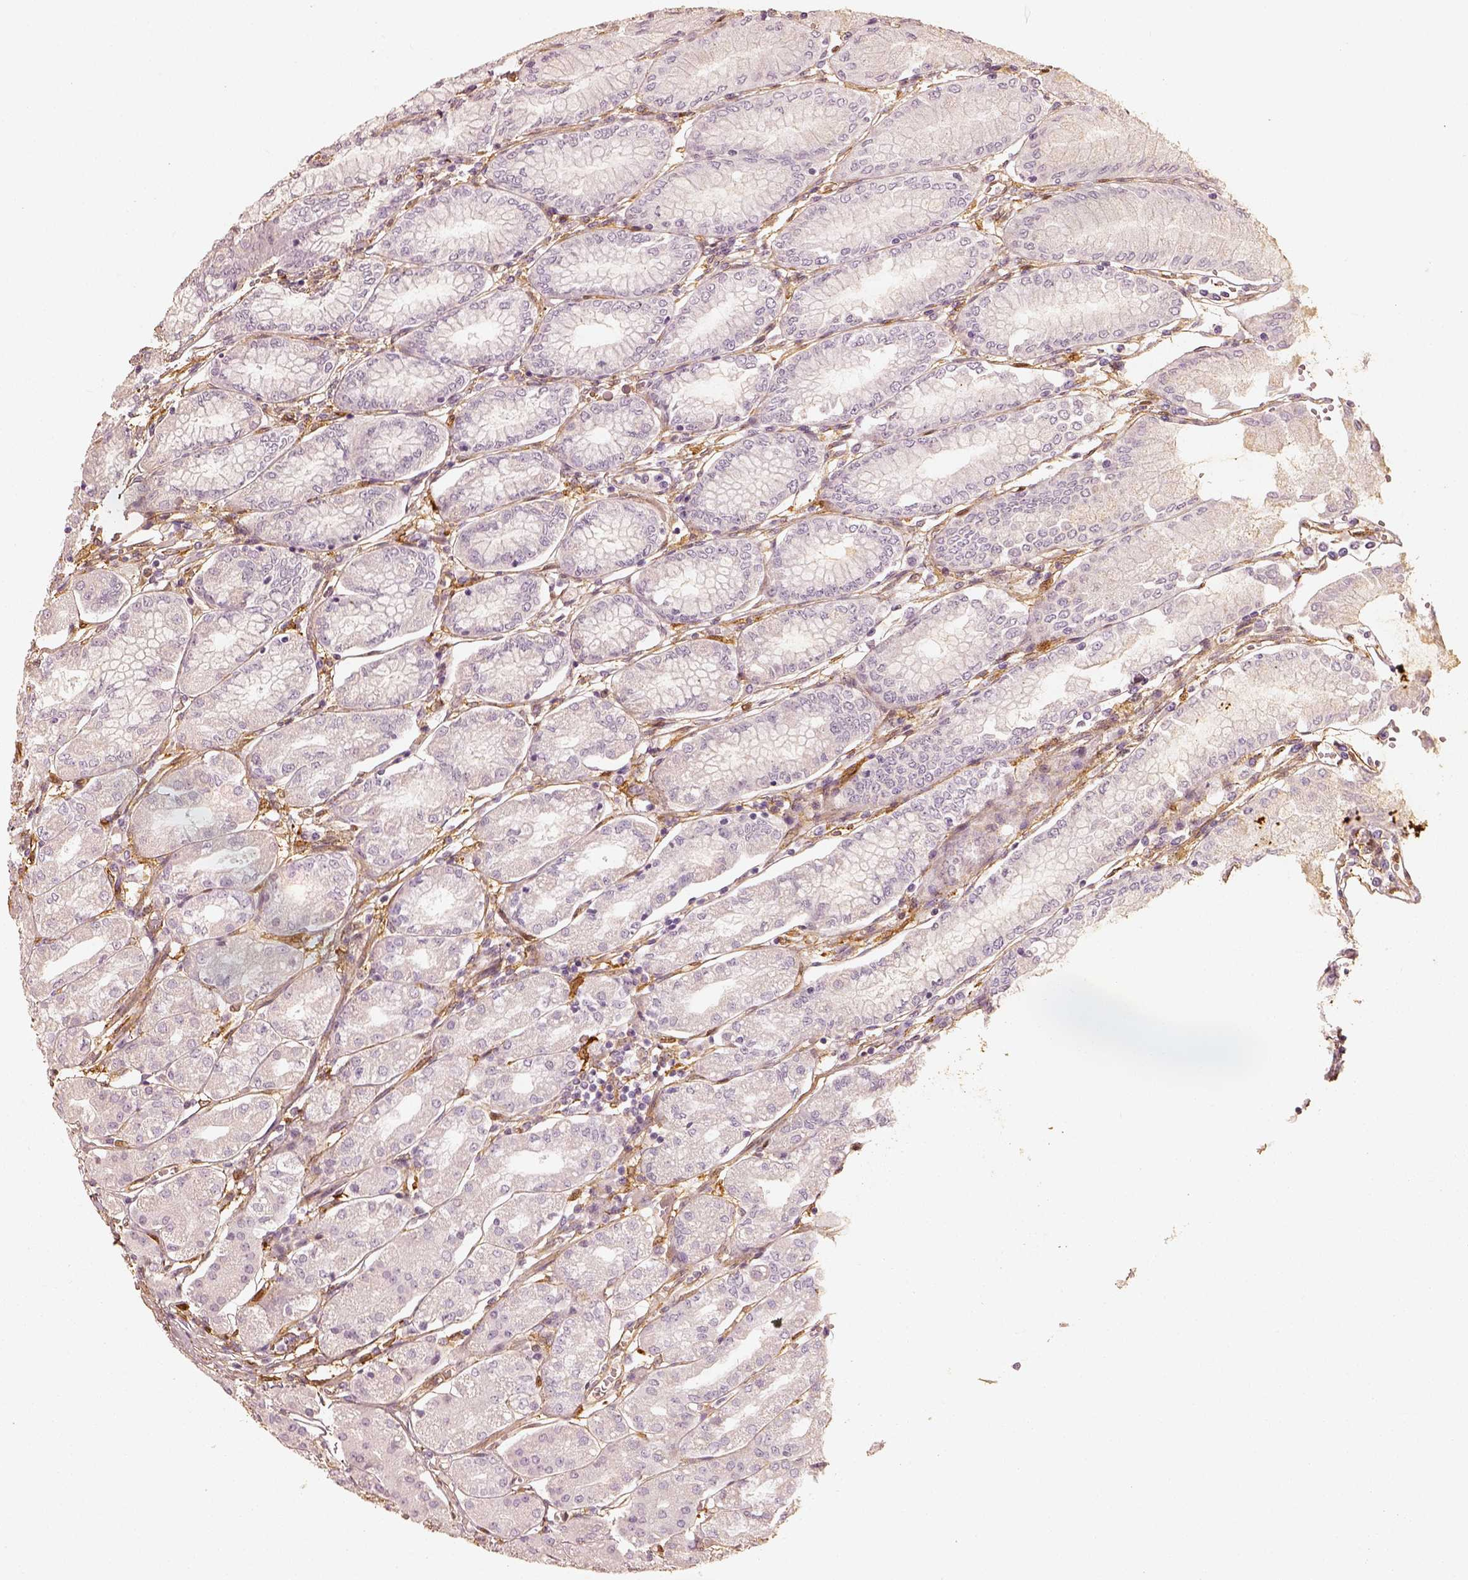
{"staining": {"intensity": "negative", "quantity": "none", "location": "none"}, "tissue": "stomach", "cell_type": "Glandular cells", "image_type": "normal", "snomed": [{"axis": "morphology", "description": "Normal tissue, NOS"}, {"axis": "topography", "description": "Skeletal muscle"}, {"axis": "topography", "description": "Stomach"}], "caption": "A histopathology image of stomach stained for a protein displays no brown staining in glandular cells. The staining is performed using DAB (3,3'-diaminobenzidine) brown chromogen with nuclei counter-stained in using hematoxylin.", "gene": "FSCN1", "patient": {"sex": "female", "age": 57}}